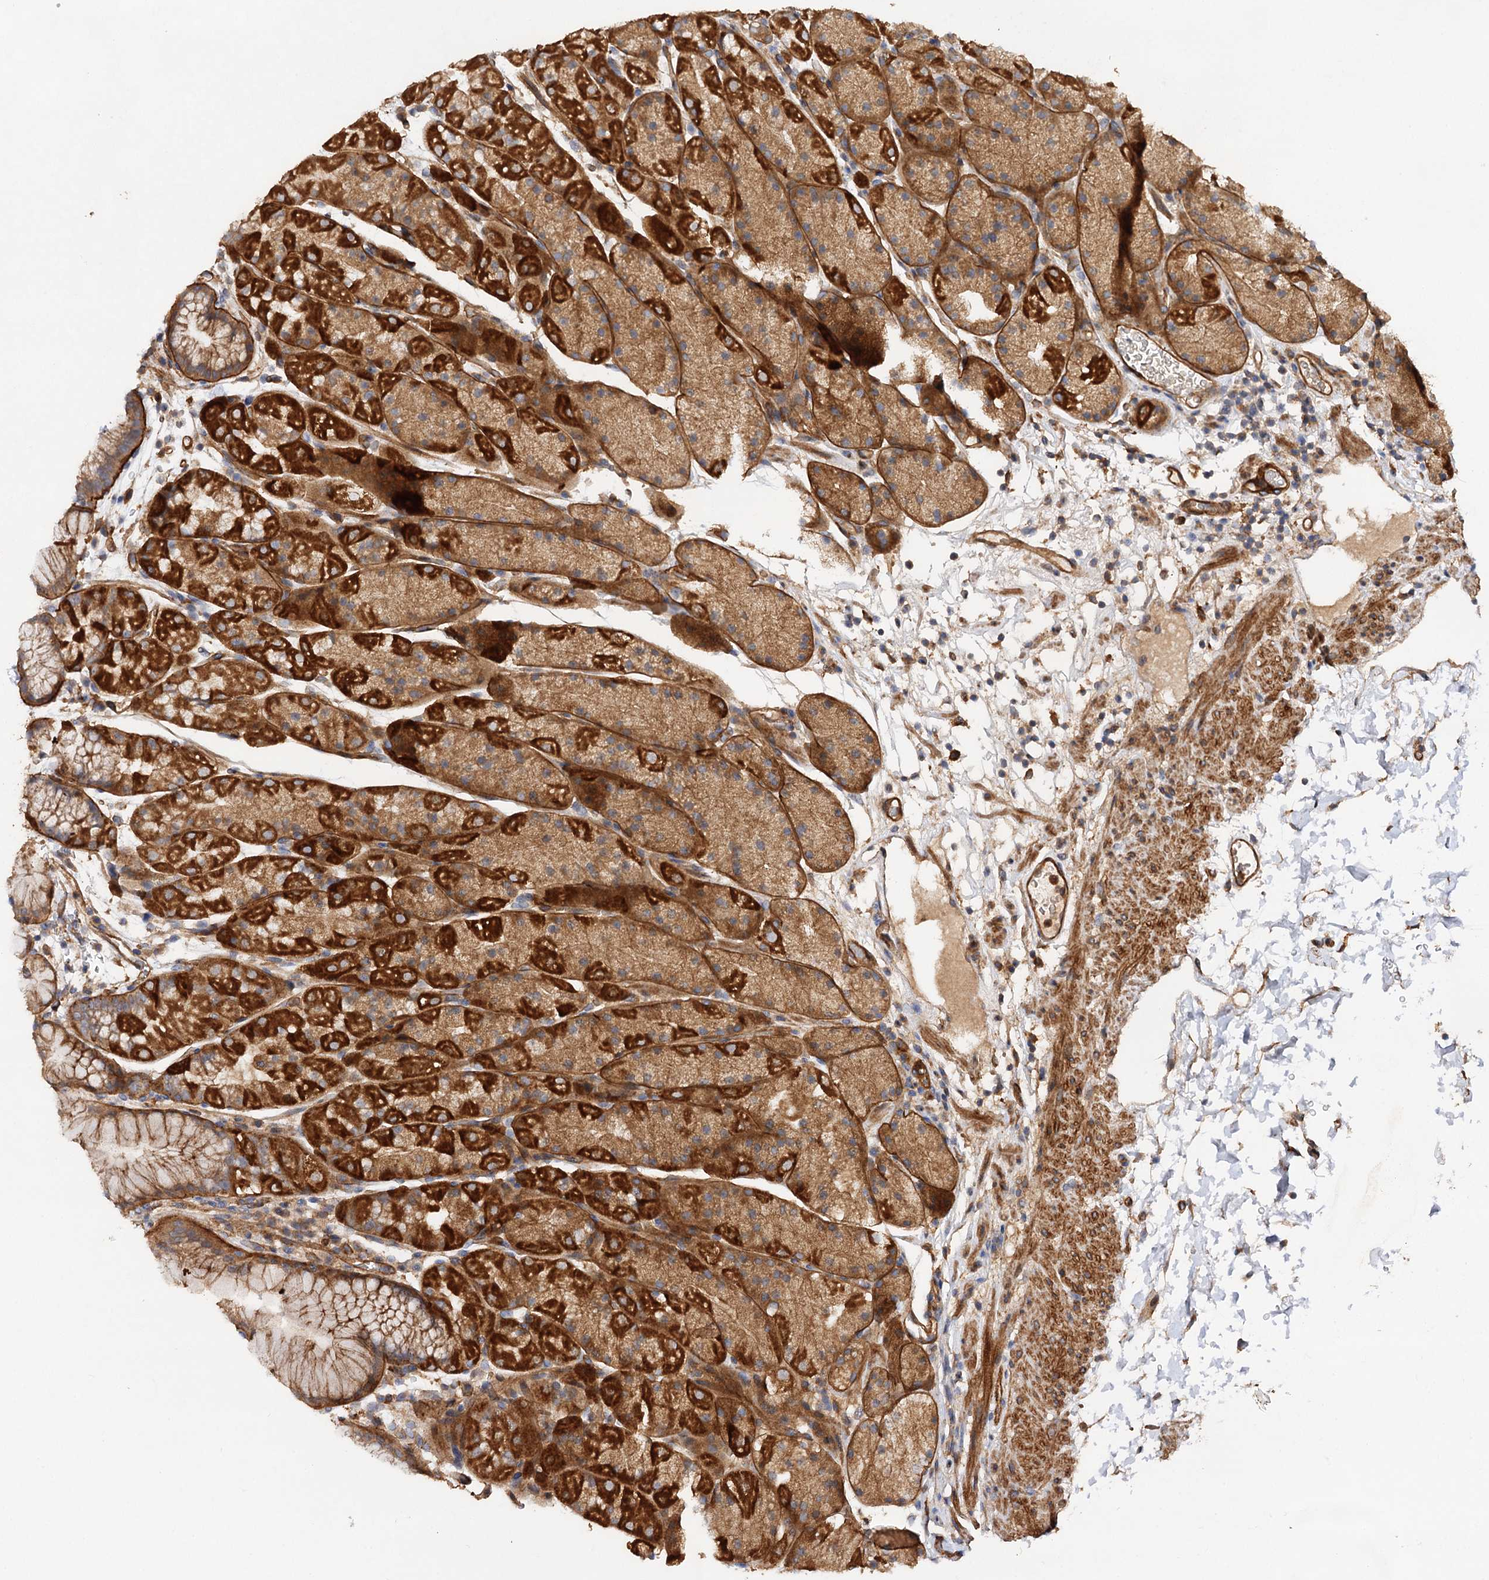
{"staining": {"intensity": "strong", "quantity": ">75%", "location": "cytoplasmic/membranous"}, "tissue": "stomach", "cell_type": "Glandular cells", "image_type": "normal", "snomed": [{"axis": "morphology", "description": "Normal tissue, NOS"}, {"axis": "topography", "description": "Stomach, upper"}, {"axis": "topography", "description": "Stomach, lower"}], "caption": "Immunohistochemistry (IHC) photomicrograph of unremarkable stomach stained for a protein (brown), which displays high levels of strong cytoplasmic/membranous staining in about >75% of glandular cells.", "gene": "CSAD", "patient": {"sex": "male", "age": 67}}